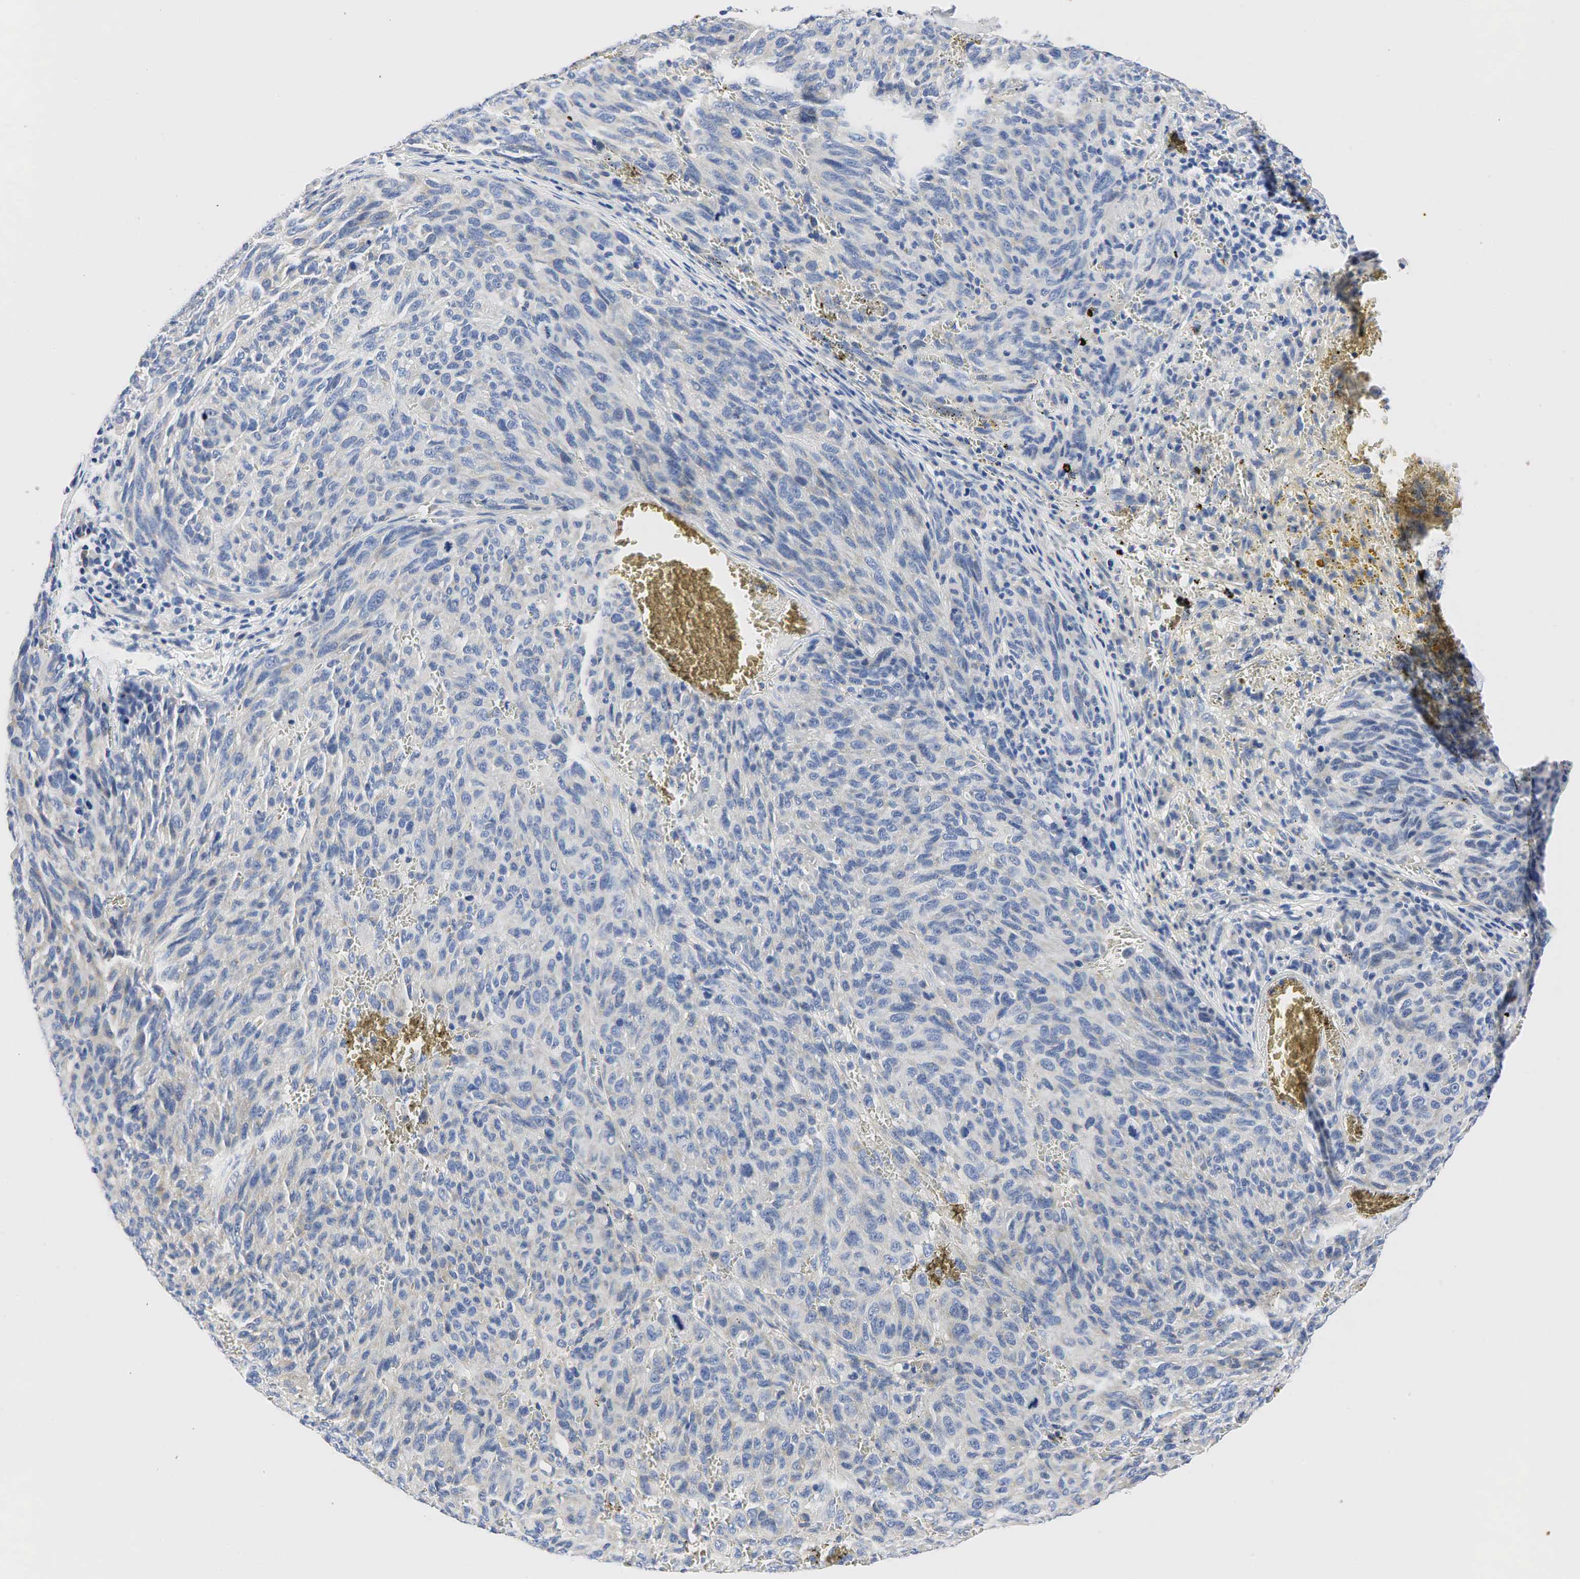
{"staining": {"intensity": "negative", "quantity": "none", "location": "none"}, "tissue": "melanoma", "cell_type": "Tumor cells", "image_type": "cancer", "snomed": [{"axis": "morphology", "description": "Malignant melanoma, NOS"}, {"axis": "topography", "description": "Skin"}], "caption": "A micrograph of malignant melanoma stained for a protein demonstrates no brown staining in tumor cells.", "gene": "PGR", "patient": {"sex": "male", "age": 76}}